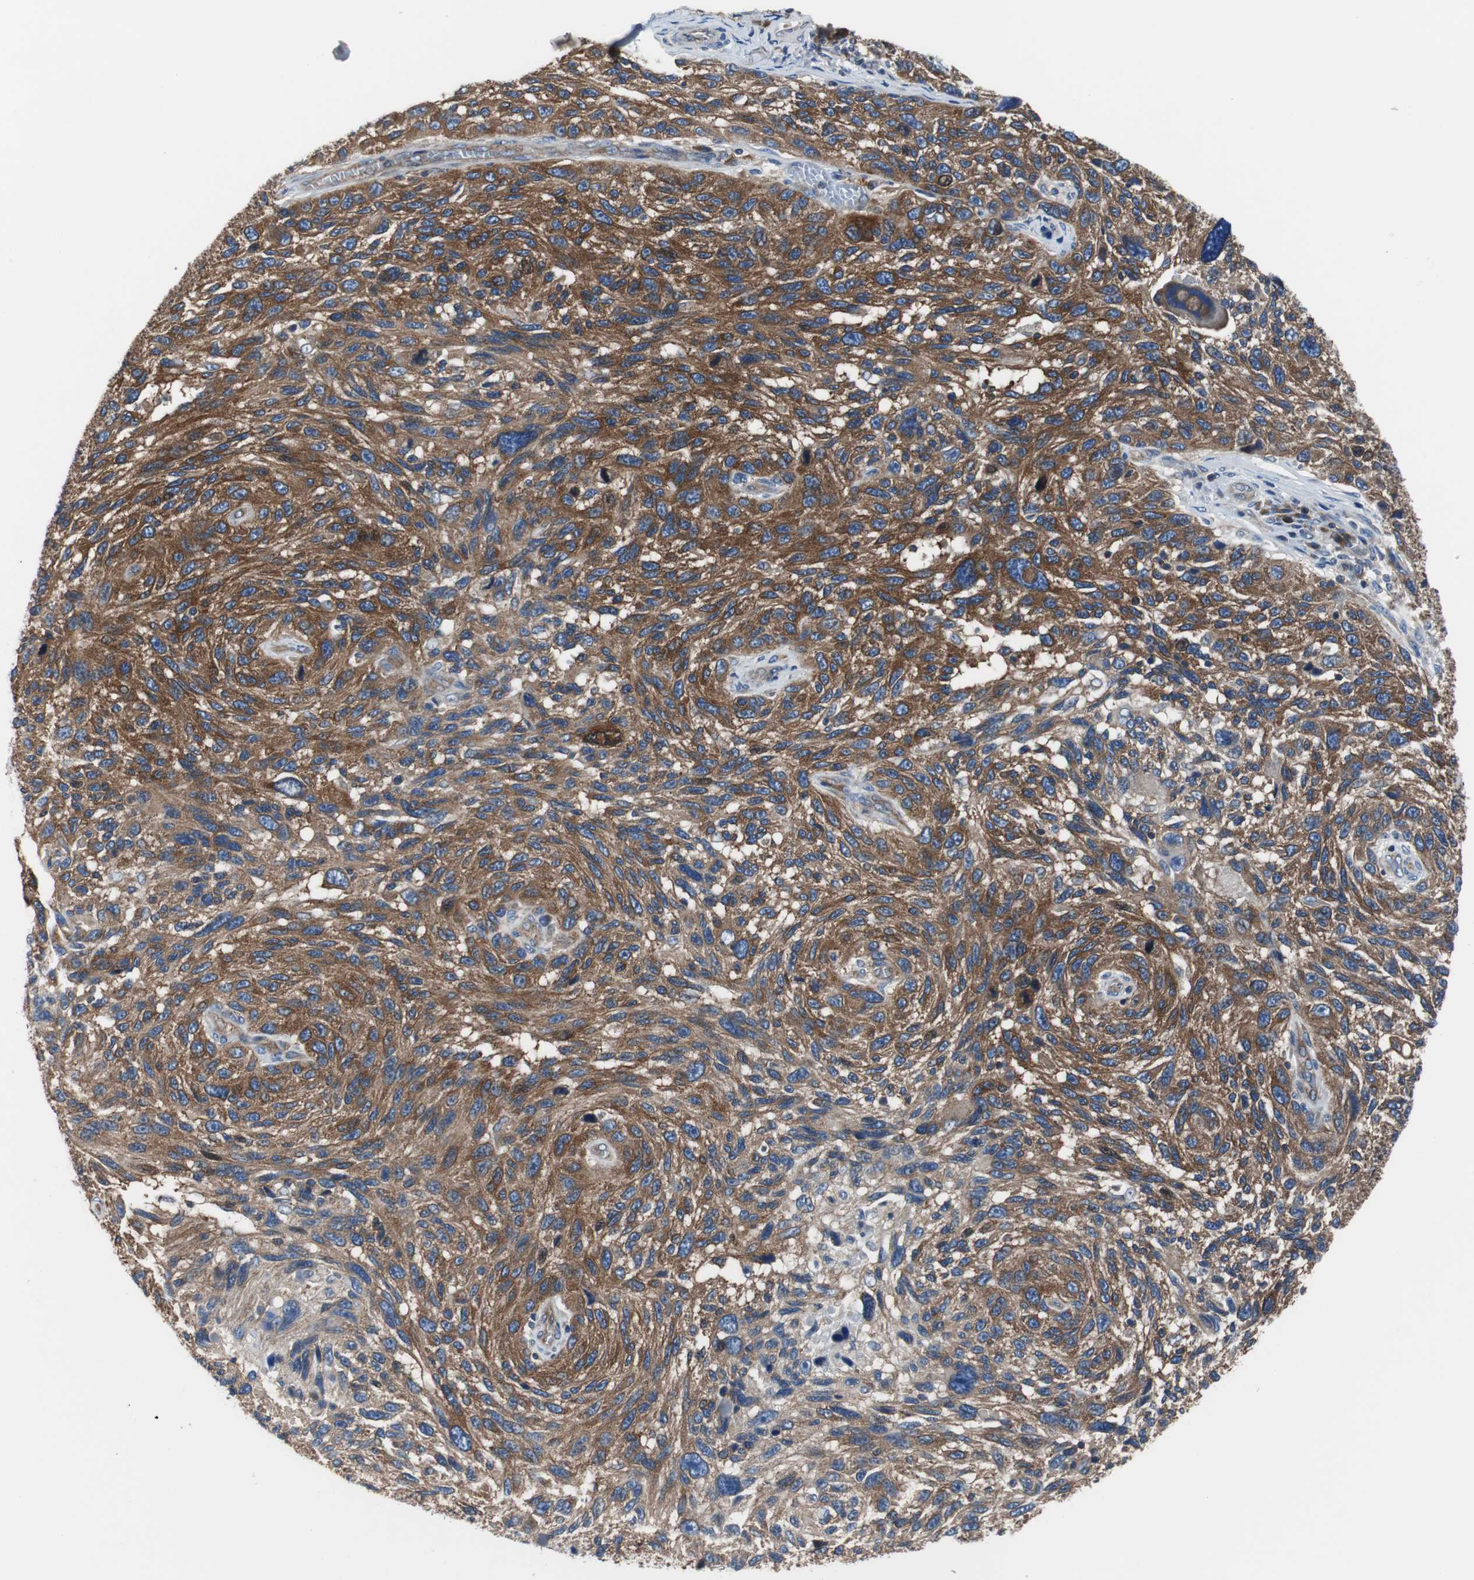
{"staining": {"intensity": "strong", "quantity": ">75%", "location": "cytoplasmic/membranous"}, "tissue": "melanoma", "cell_type": "Tumor cells", "image_type": "cancer", "snomed": [{"axis": "morphology", "description": "Malignant melanoma, NOS"}, {"axis": "topography", "description": "Skin"}], "caption": "IHC (DAB (3,3'-diaminobenzidine)) staining of melanoma shows strong cytoplasmic/membranous protein positivity in about >75% of tumor cells.", "gene": "BRAF", "patient": {"sex": "male", "age": 53}}